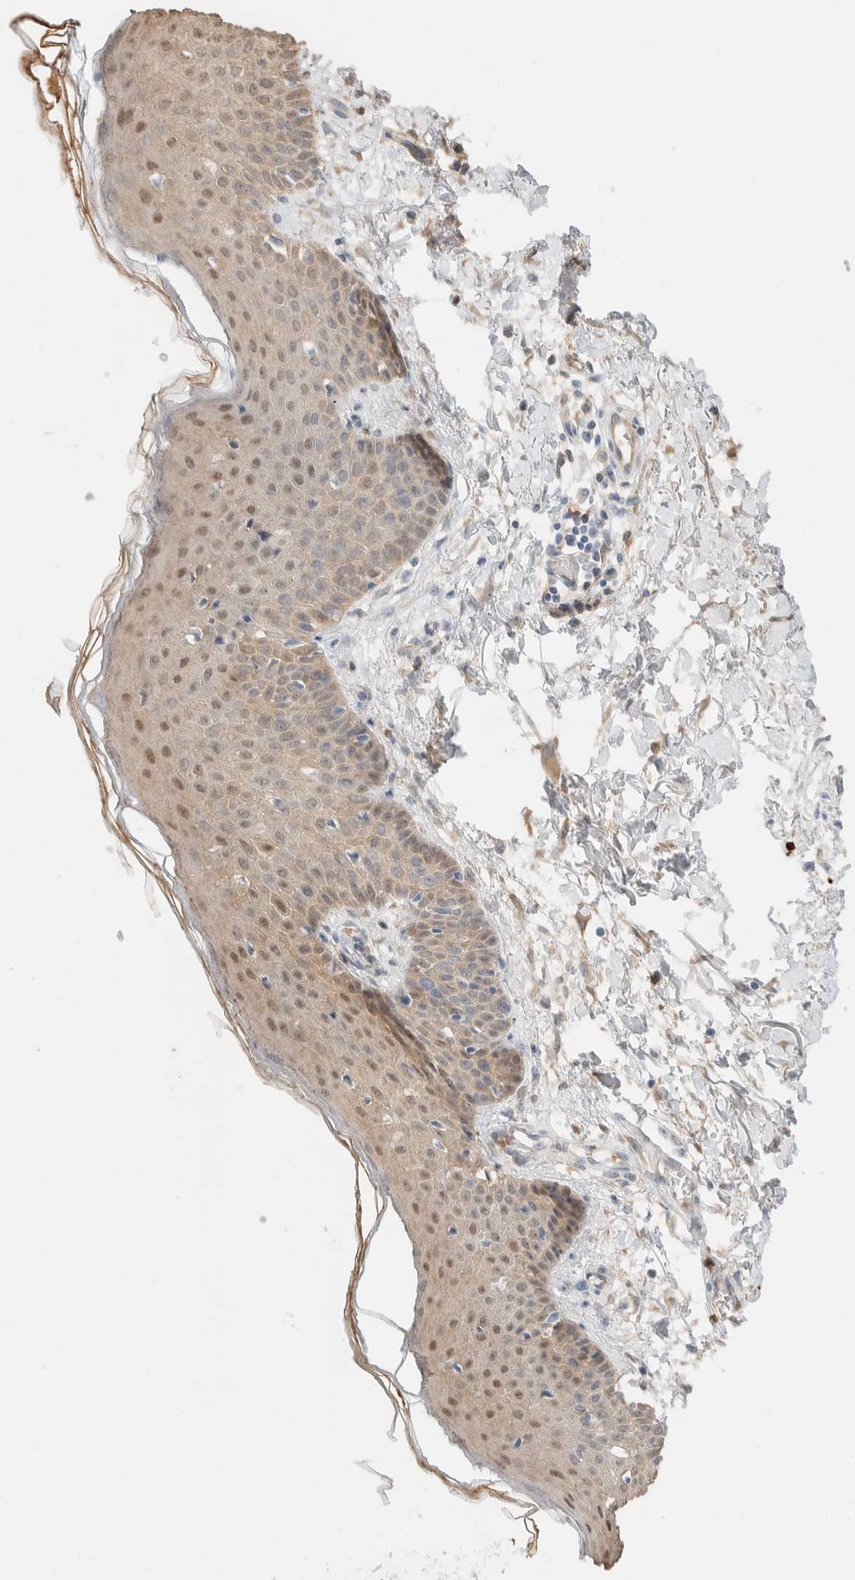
{"staining": {"intensity": "moderate", "quantity": ">75%", "location": "cytoplasmic/membranous"}, "tissue": "skin", "cell_type": "Fibroblasts", "image_type": "normal", "snomed": [{"axis": "morphology", "description": "Normal tissue, NOS"}, {"axis": "morphology", "description": "Inflammation, NOS"}, {"axis": "topography", "description": "Skin"}], "caption": "Immunohistochemical staining of benign human skin reveals moderate cytoplasmic/membranous protein positivity in approximately >75% of fibroblasts. Immunohistochemistry (ihc) stains the protein of interest in brown and the nuclei are stained blue.", "gene": "SETD4", "patient": {"sex": "female", "age": 44}}